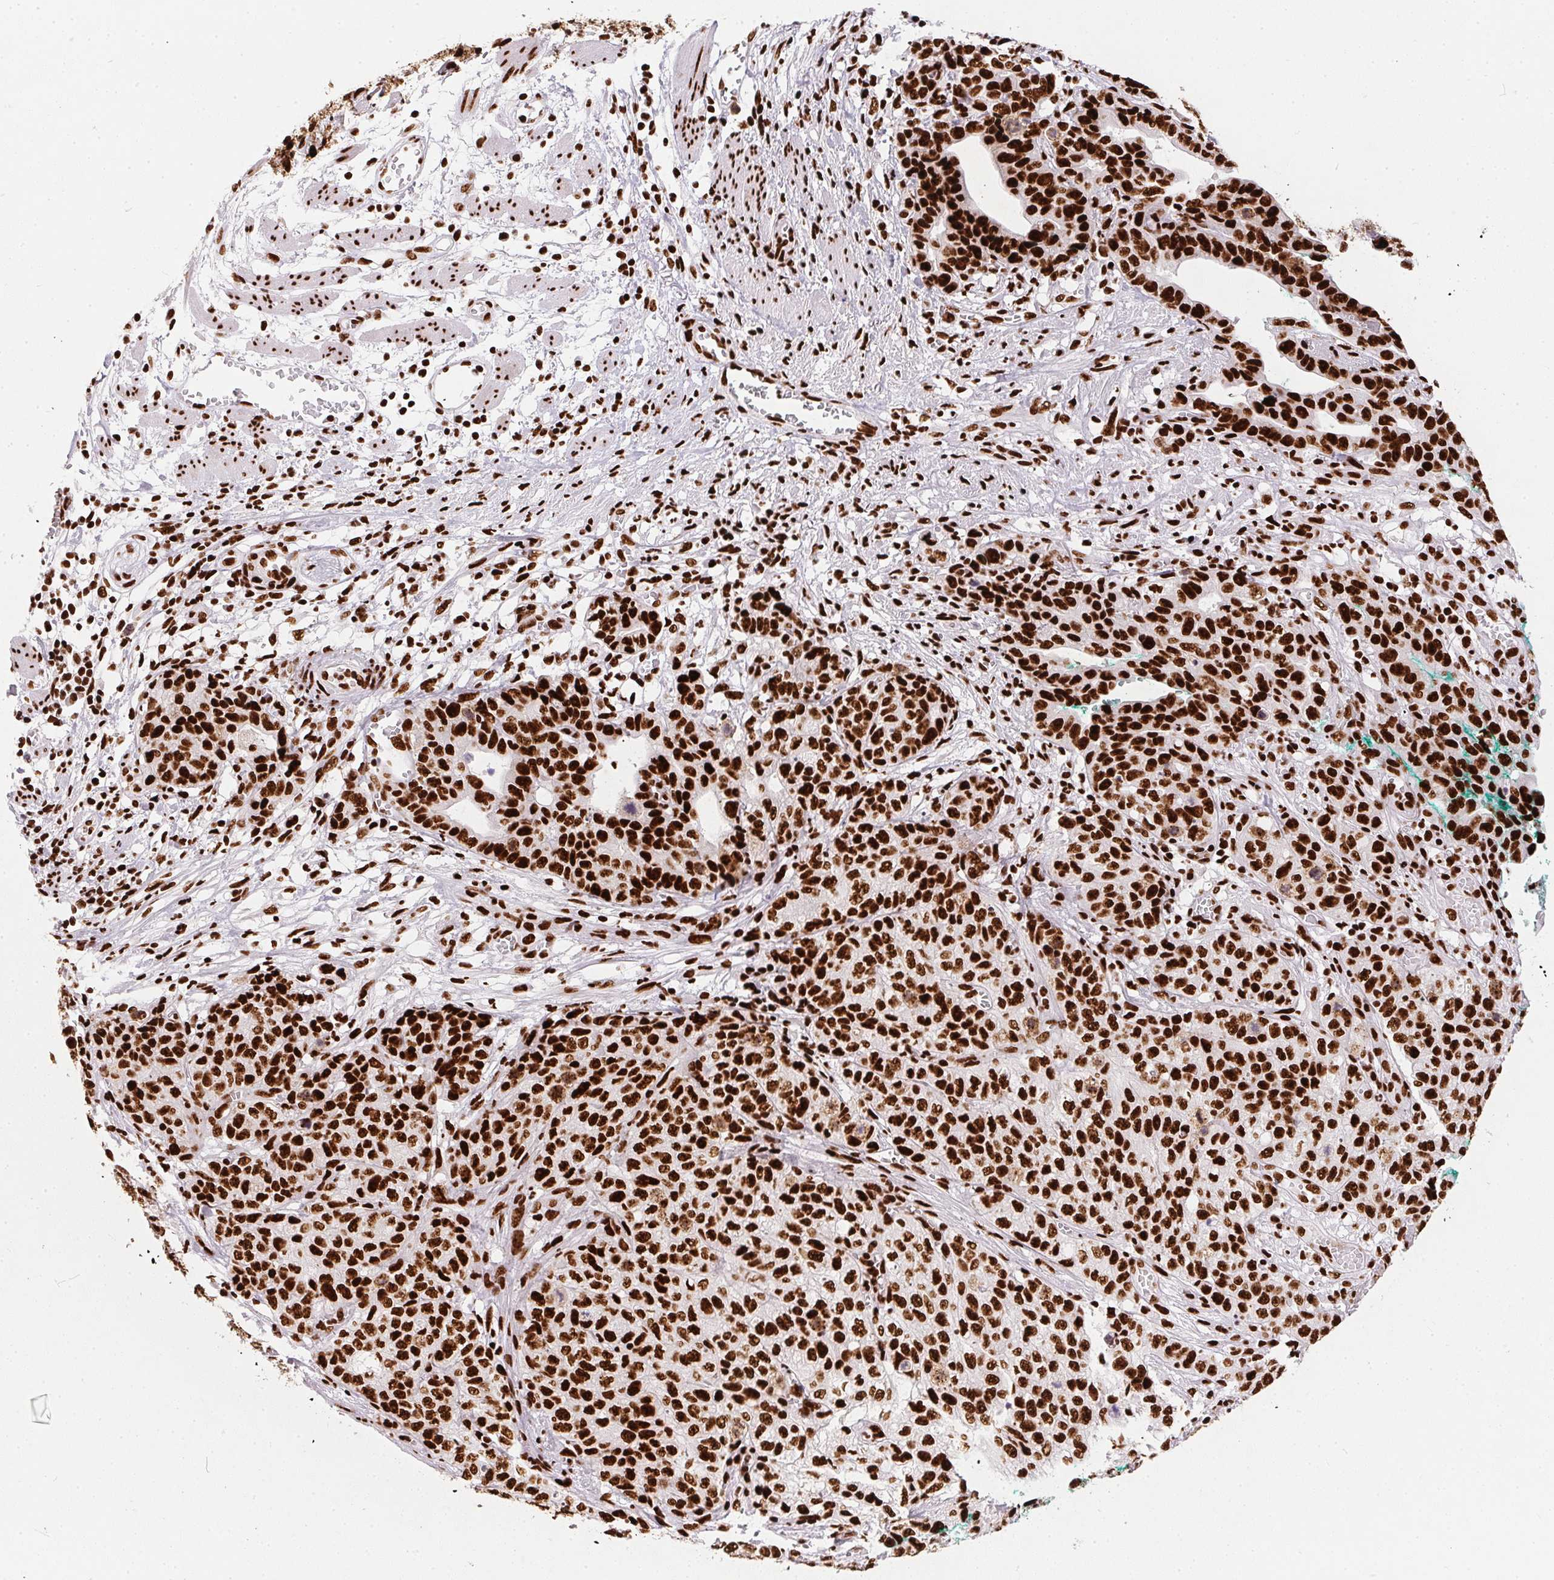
{"staining": {"intensity": "strong", "quantity": ">75%", "location": "nuclear"}, "tissue": "stomach cancer", "cell_type": "Tumor cells", "image_type": "cancer", "snomed": [{"axis": "morphology", "description": "Adenocarcinoma, NOS"}, {"axis": "topography", "description": "Stomach, upper"}], "caption": "A brown stain labels strong nuclear staining of a protein in stomach cancer (adenocarcinoma) tumor cells.", "gene": "PAGE3", "patient": {"sex": "female", "age": 67}}